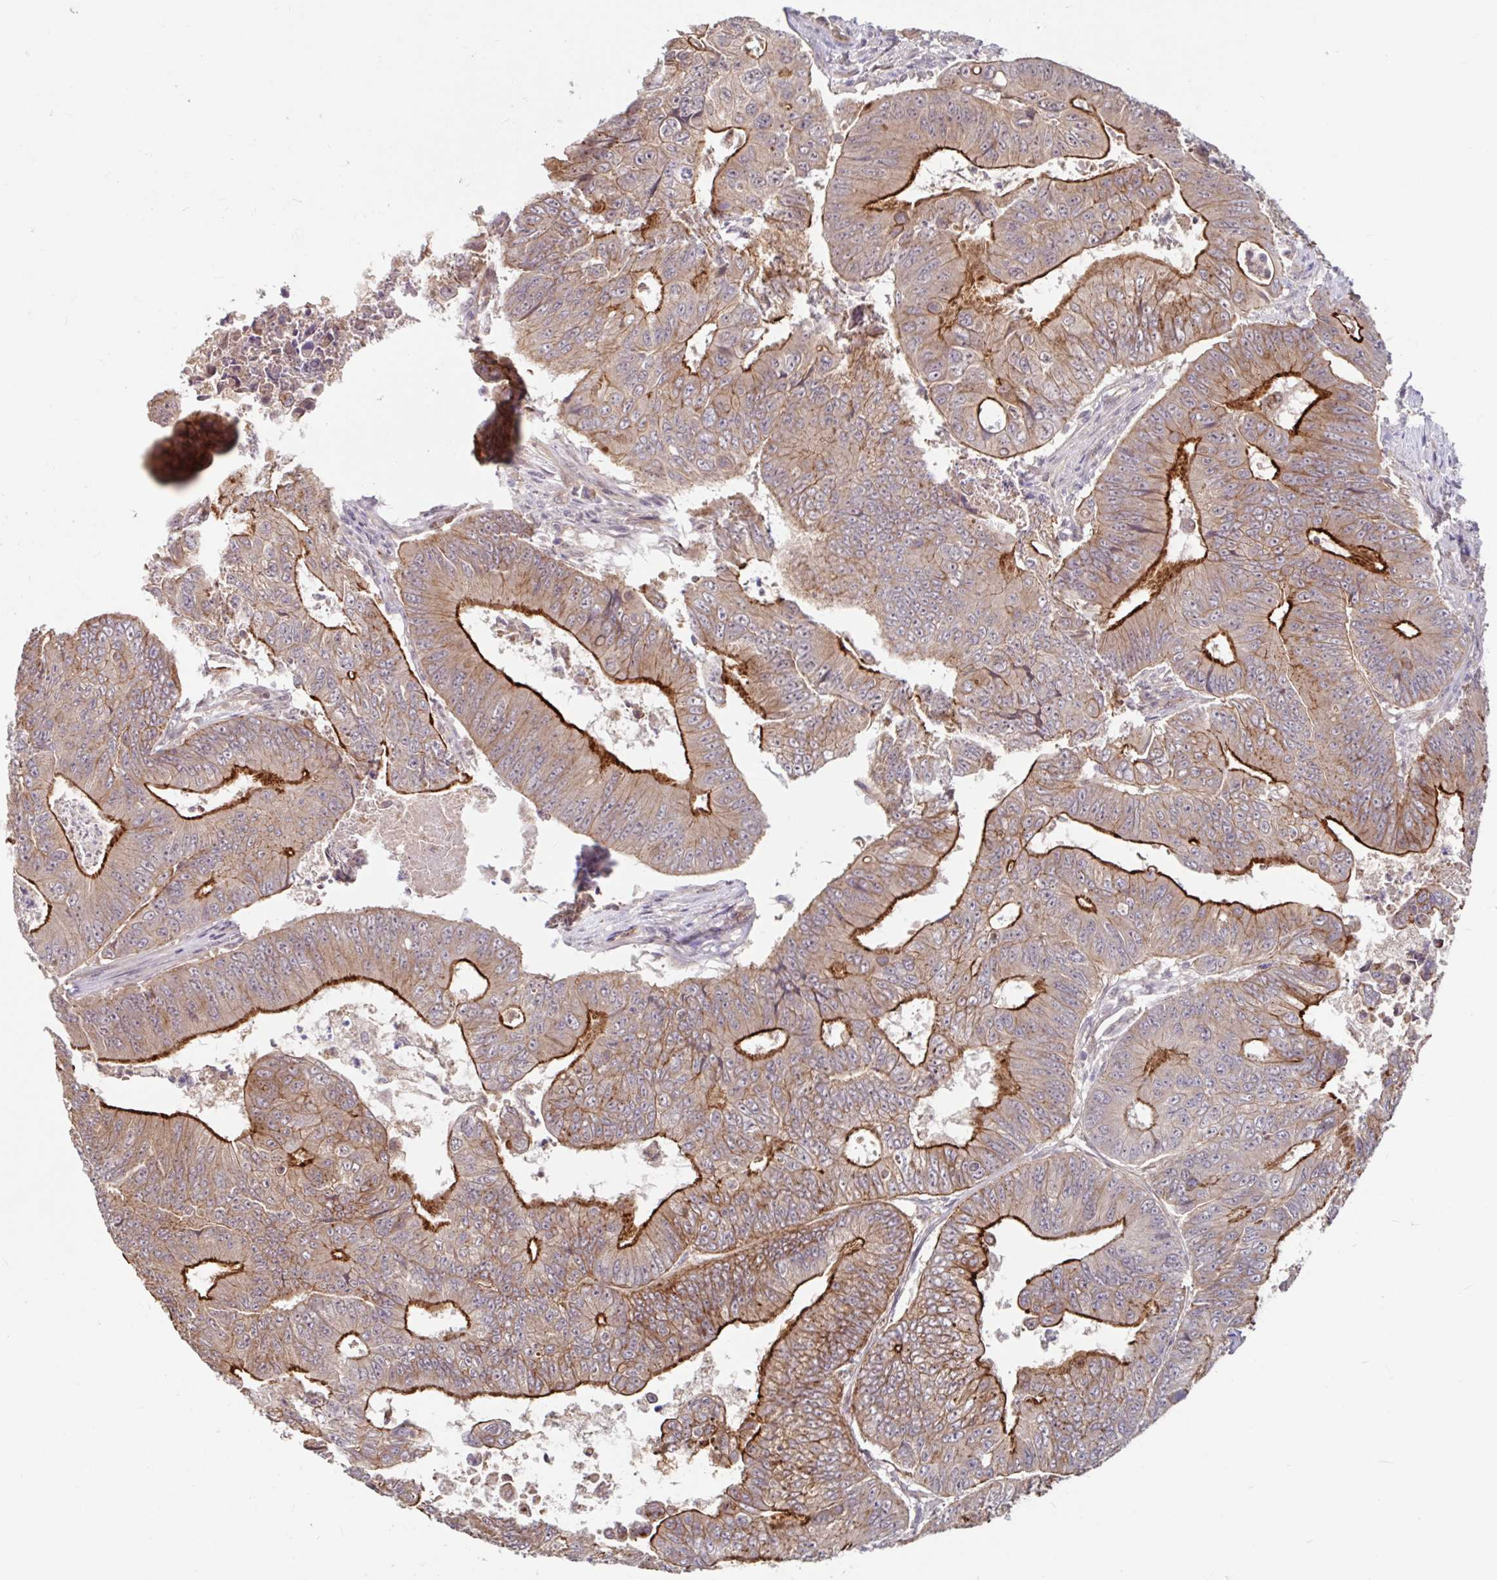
{"staining": {"intensity": "strong", "quantity": "25%-75%", "location": "cytoplasmic/membranous"}, "tissue": "colorectal cancer", "cell_type": "Tumor cells", "image_type": "cancer", "snomed": [{"axis": "morphology", "description": "Adenocarcinoma, NOS"}, {"axis": "topography", "description": "Colon"}], "caption": "Human colorectal cancer (adenocarcinoma) stained for a protein (brown) demonstrates strong cytoplasmic/membranous positive staining in approximately 25%-75% of tumor cells.", "gene": "STYXL1", "patient": {"sex": "female", "age": 48}}